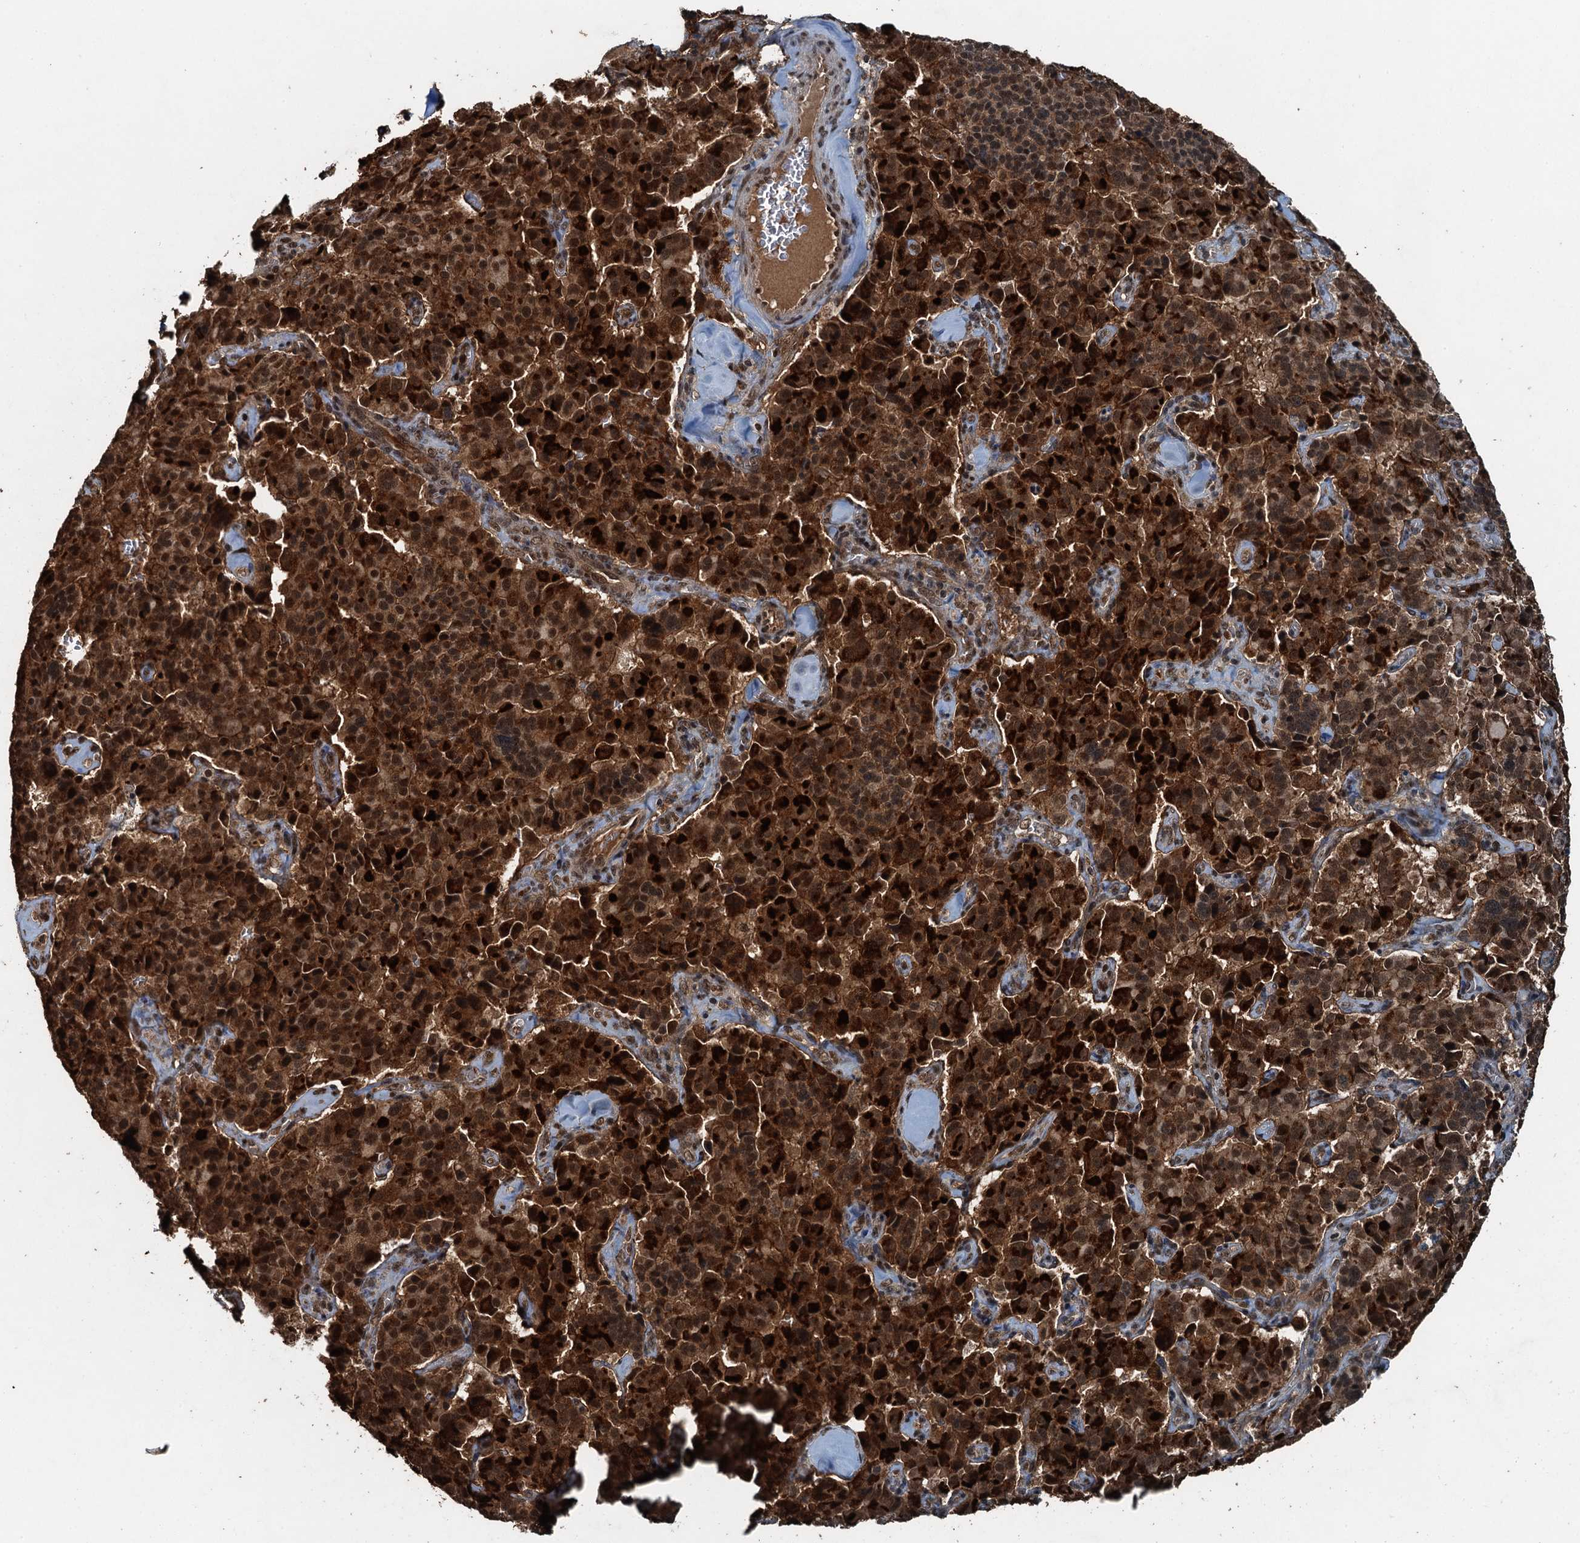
{"staining": {"intensity": "strong", "quantity": ">75%", "location": "cytoplasmic/membranous,nuclear"}, "tissue": "pancreatic cancer", "cell_type": "Tumor cells", "image_type": "cancer", "snomed": [{"axis": "morphology", "description": "Adenocarcinoma, NOS"}, {"axis": "topography", "description": "Pancreas"}], "caption": "DAB (3,3'-diaminobenzidine) immunohistochemical staining of pancreatic adenocarcinoma exhibits strong cytoplasmic/membranous and nuclear protein expression in about >75% of tumor cells.", "gene": "UBXN6", "patient": {"sex": "male", "age": 65}}